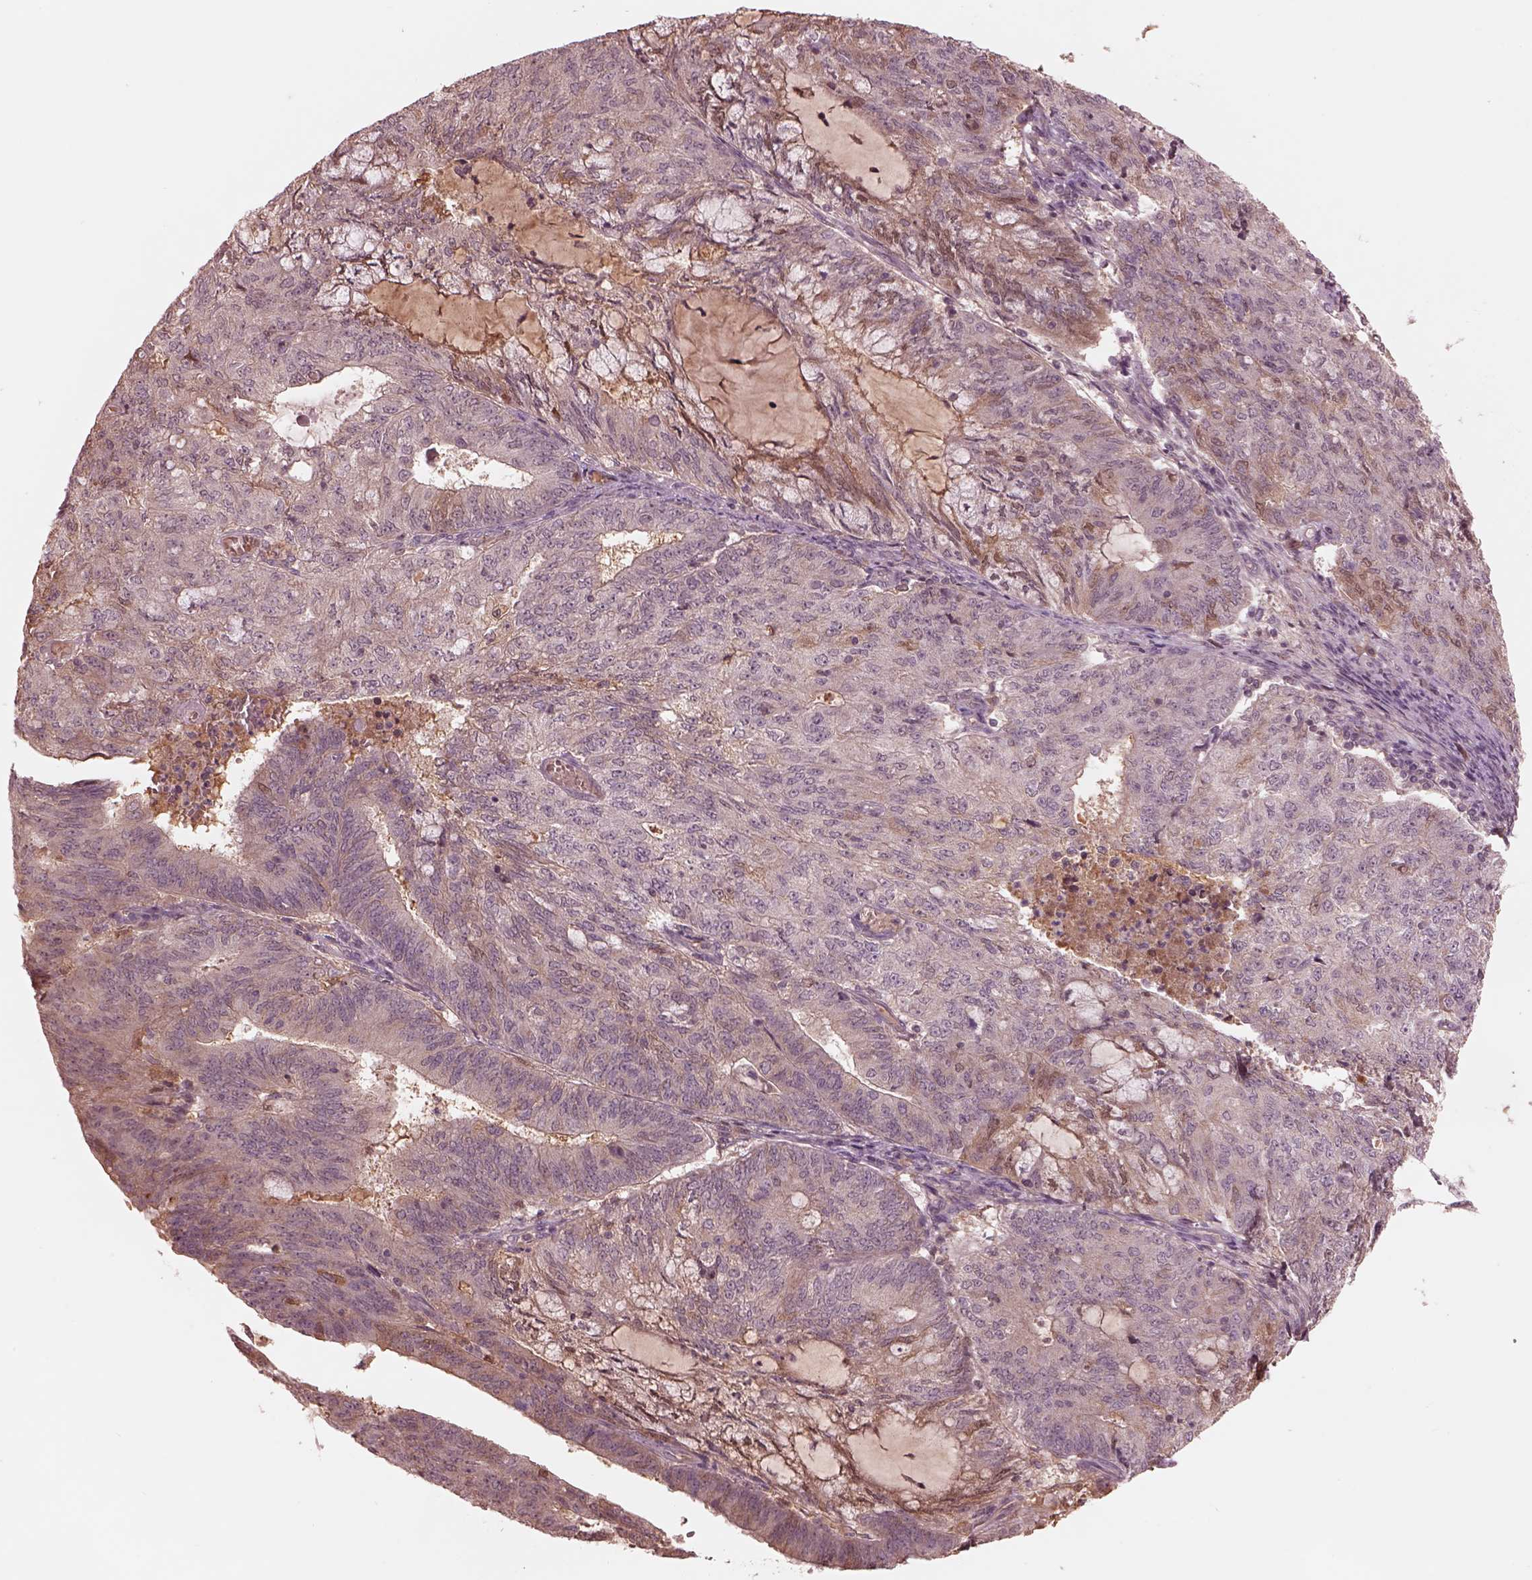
{"staining": {"intensity": "negative", "quantity": "none", "location": "none"}, "tissue": "endometrial cancer", "cell_type": "Tumor cells", "image_type": "cancer", "snomed": [{"axis": "morphology", "description": "Adenocarcinoma, NOS"}, {"axis": "topography", "description": "Endometrium"}], "caption": "An IHC histopathology image of endometrial adenocarcinoma is shown. There is no staining in tumor cells of endometrial adenocarcinoma. (DAB (3,3'-diaminobenzidine) immunohistochemistry (IHC) with hematoxylin counter stain).", "gene": "TF", "patient": {"sex": "female", "age": 82}}